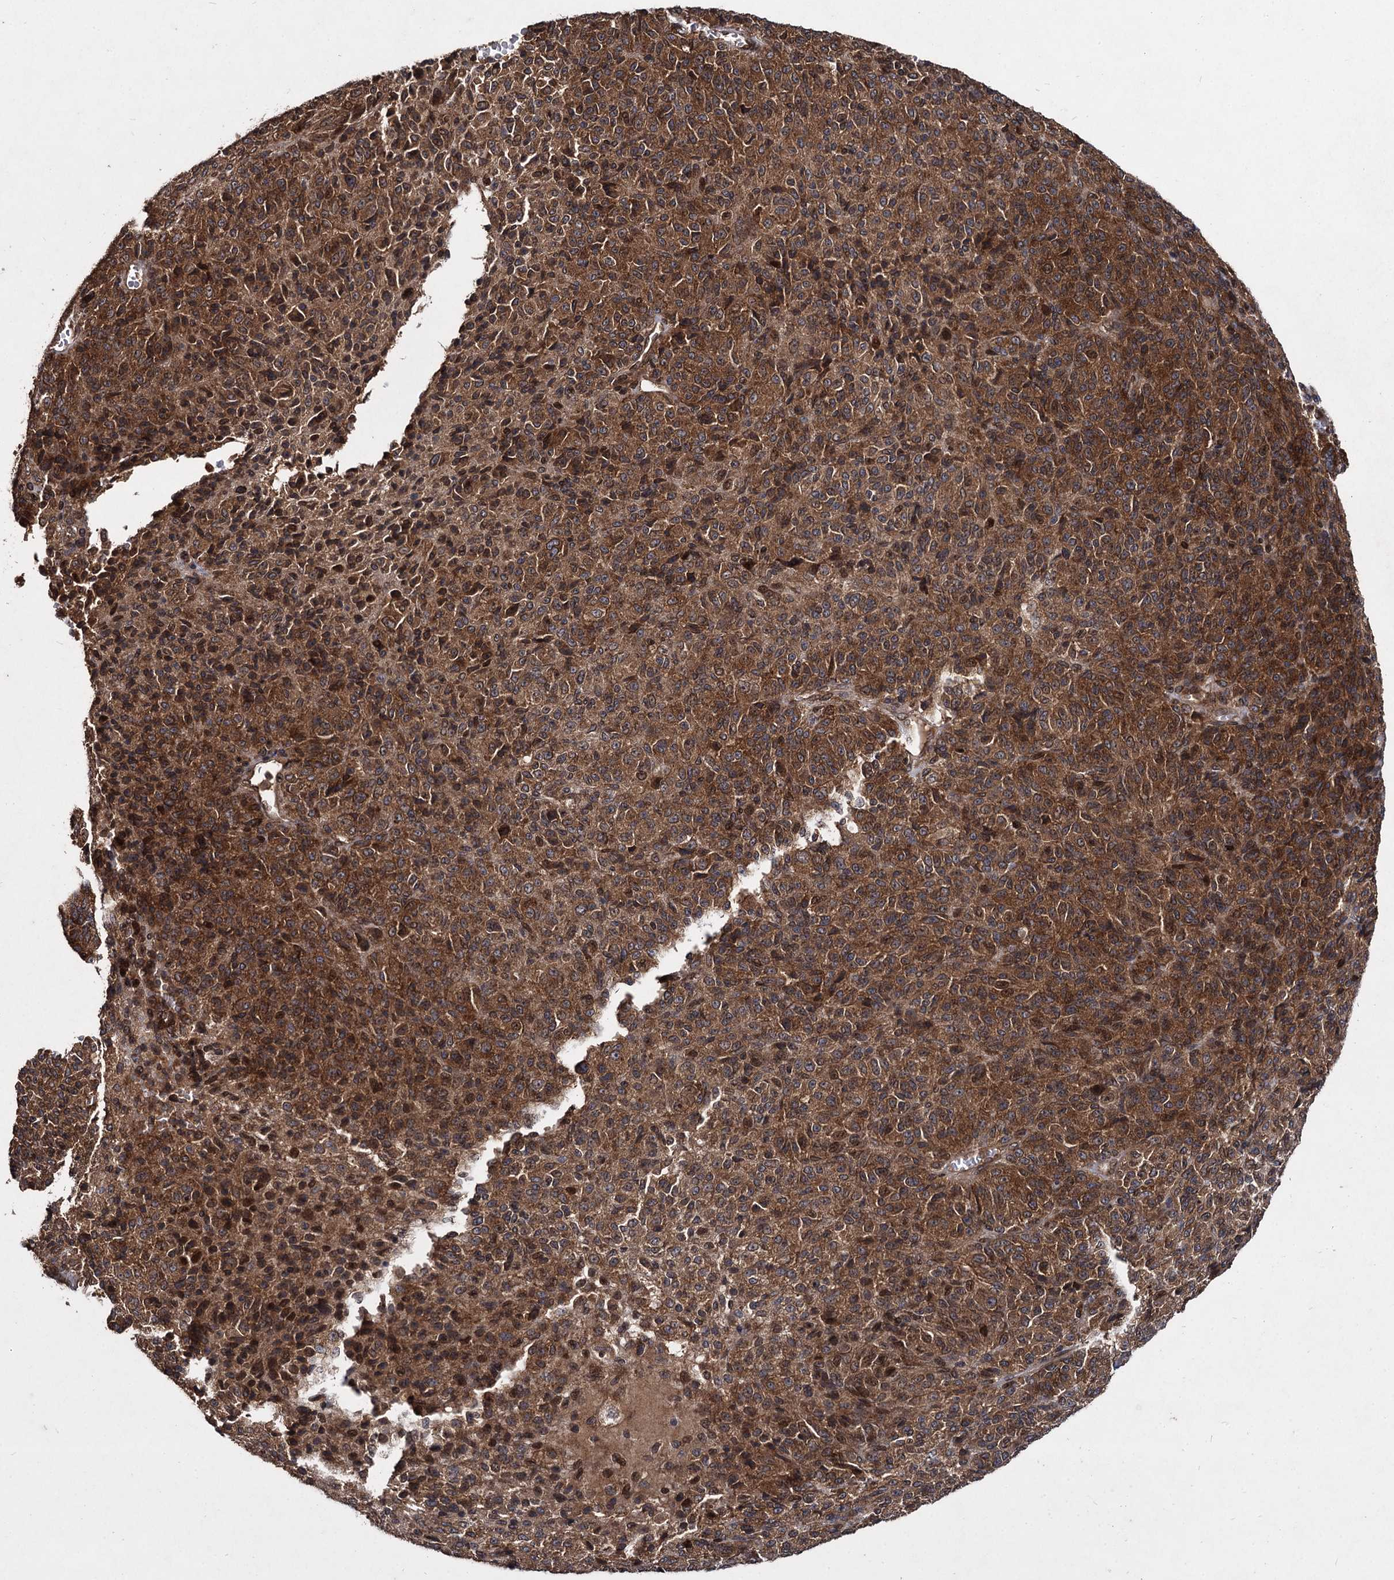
{"staining": {"intensity": "strong", "quantity": ">75%", "location": "cytoplasmic/membranous"}, "tissue": "melanoma", "cell_type": "Tumor cells", "image_type": "cancer", "snomed": [{"axis": "morphology", "description": "Malignant melanoma, Metastatic site"}, {"axis": "topography", "description": "Brain"}], "caption": "Tumor cells exhibit high levels of strong cytoplasmic/membranous expression in approximately >75% of cells in human melanoma. Nuclei are stained in blue.", "gene": "DCP1B", "patient": {"sex": "female", "age": 56}}